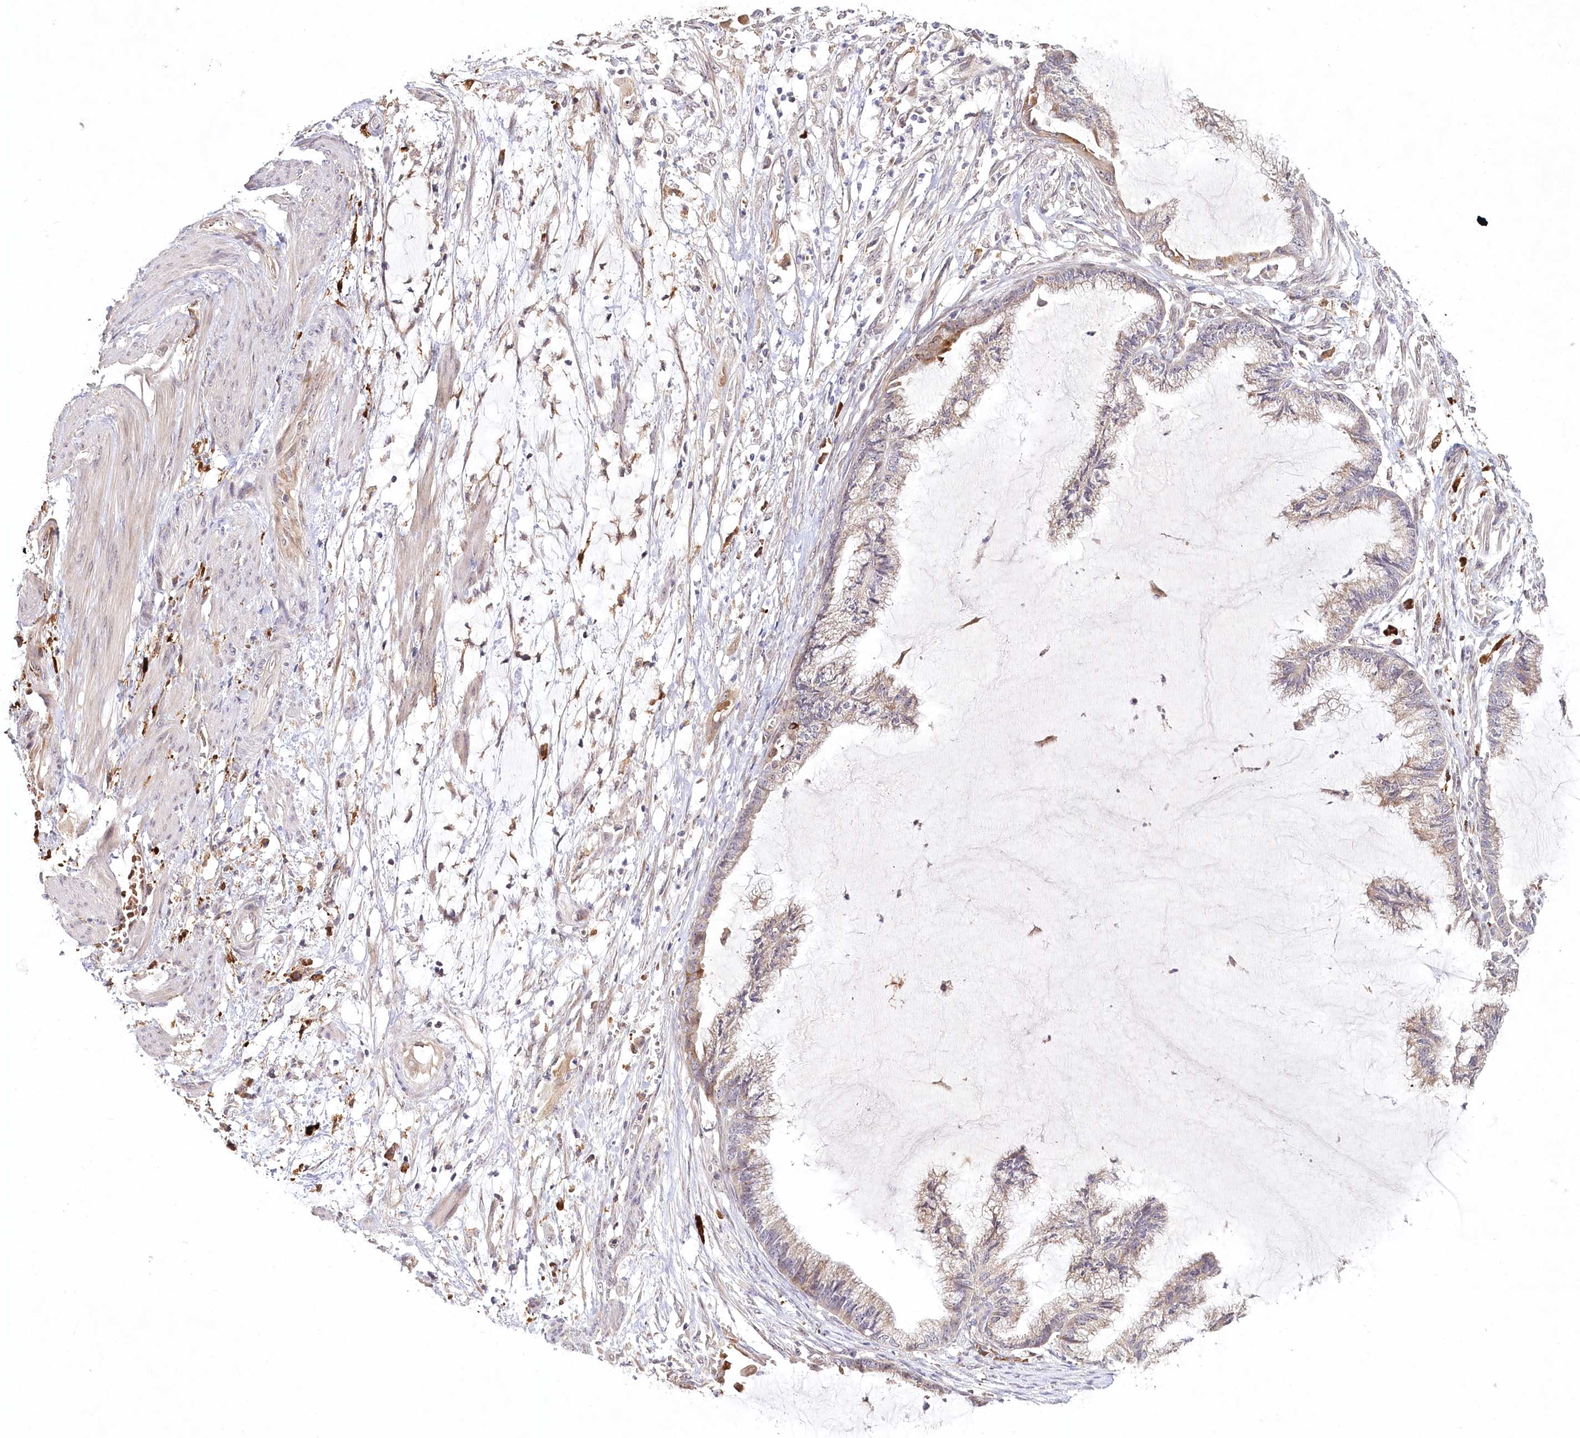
{"staining": {"intensity": "weak", "quantity": "<25%", "location": "cytoplasmic/membranous"}, "tissue": "endometrial cancer", "cell_type": "Tumor cells", "image_type": "cancer", "snomed": [{"axis": "morphology", "description": "Adenocarcinoma, NOS"}, {"axis": "topography", "description": "Endometrium"}], "caption": "Tumor cells show no significant protein staining in adenocarcinoma (endometrial). (Brightfield microscopy of DAB (3,3'-diaminobenzidine) immunohistochemistry at high magnification).", "gene": "WDR36", "patient": {"sex": "female", "age": 86}}